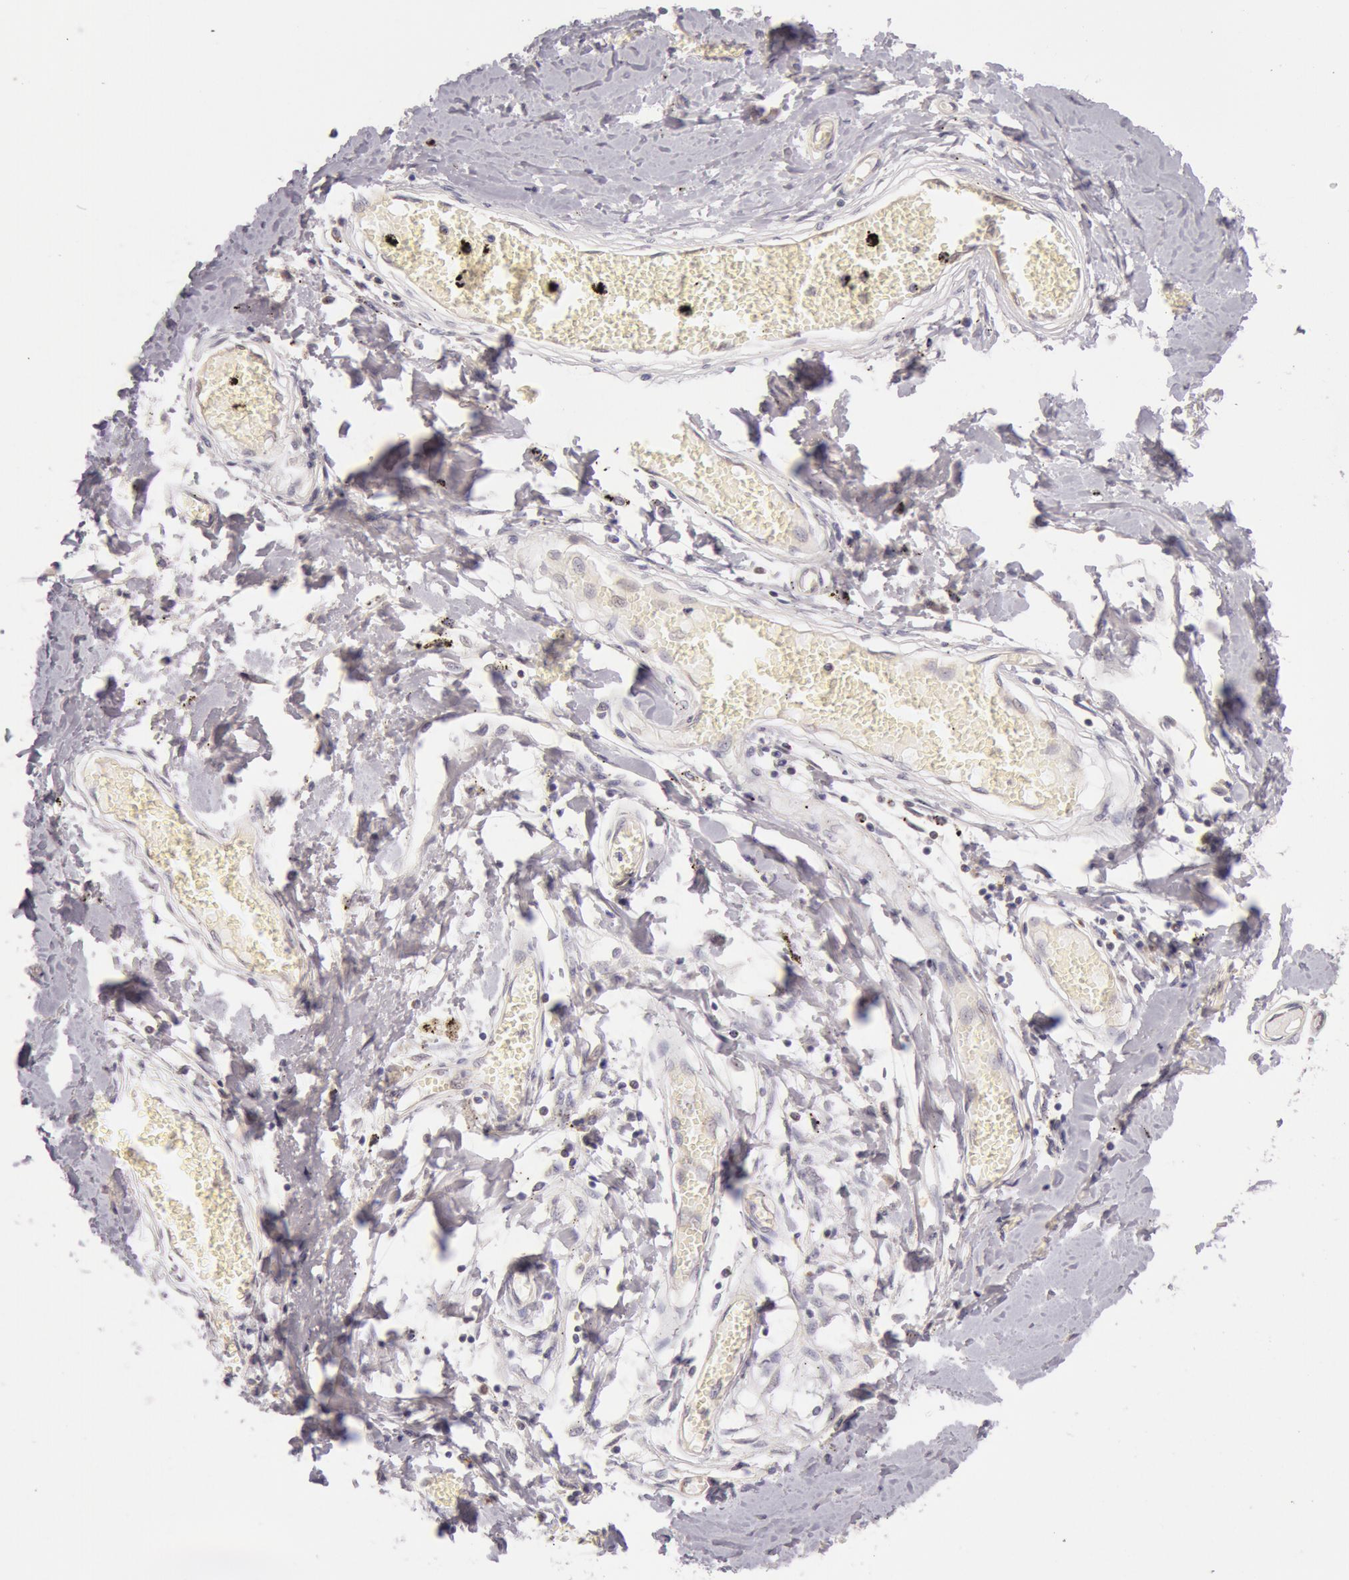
{"staining": {"intensity": "negative", "quantity": "none", "location": "none"}, "tissue": "adipose tissue", "cell_type": "Adipocytes", "image_type": "normal", "snomed": [{"axis": "morphology", "description": "Normal tissue, NOS"}, {"axis": "morphology", "description": "Sarcoma, NOS"}, {"axis": "topography", "description": "Skin"}, {"axis": "topography", "description": "Soft tissue"}], "caption": "An immunohistochemistry photomicrograph of unremarkable adipose tissue is shown. There is no staining in adipocytes of adipose tissue.", "gene": "KRT18", "patient": {"sex": "female", "age": 51}}